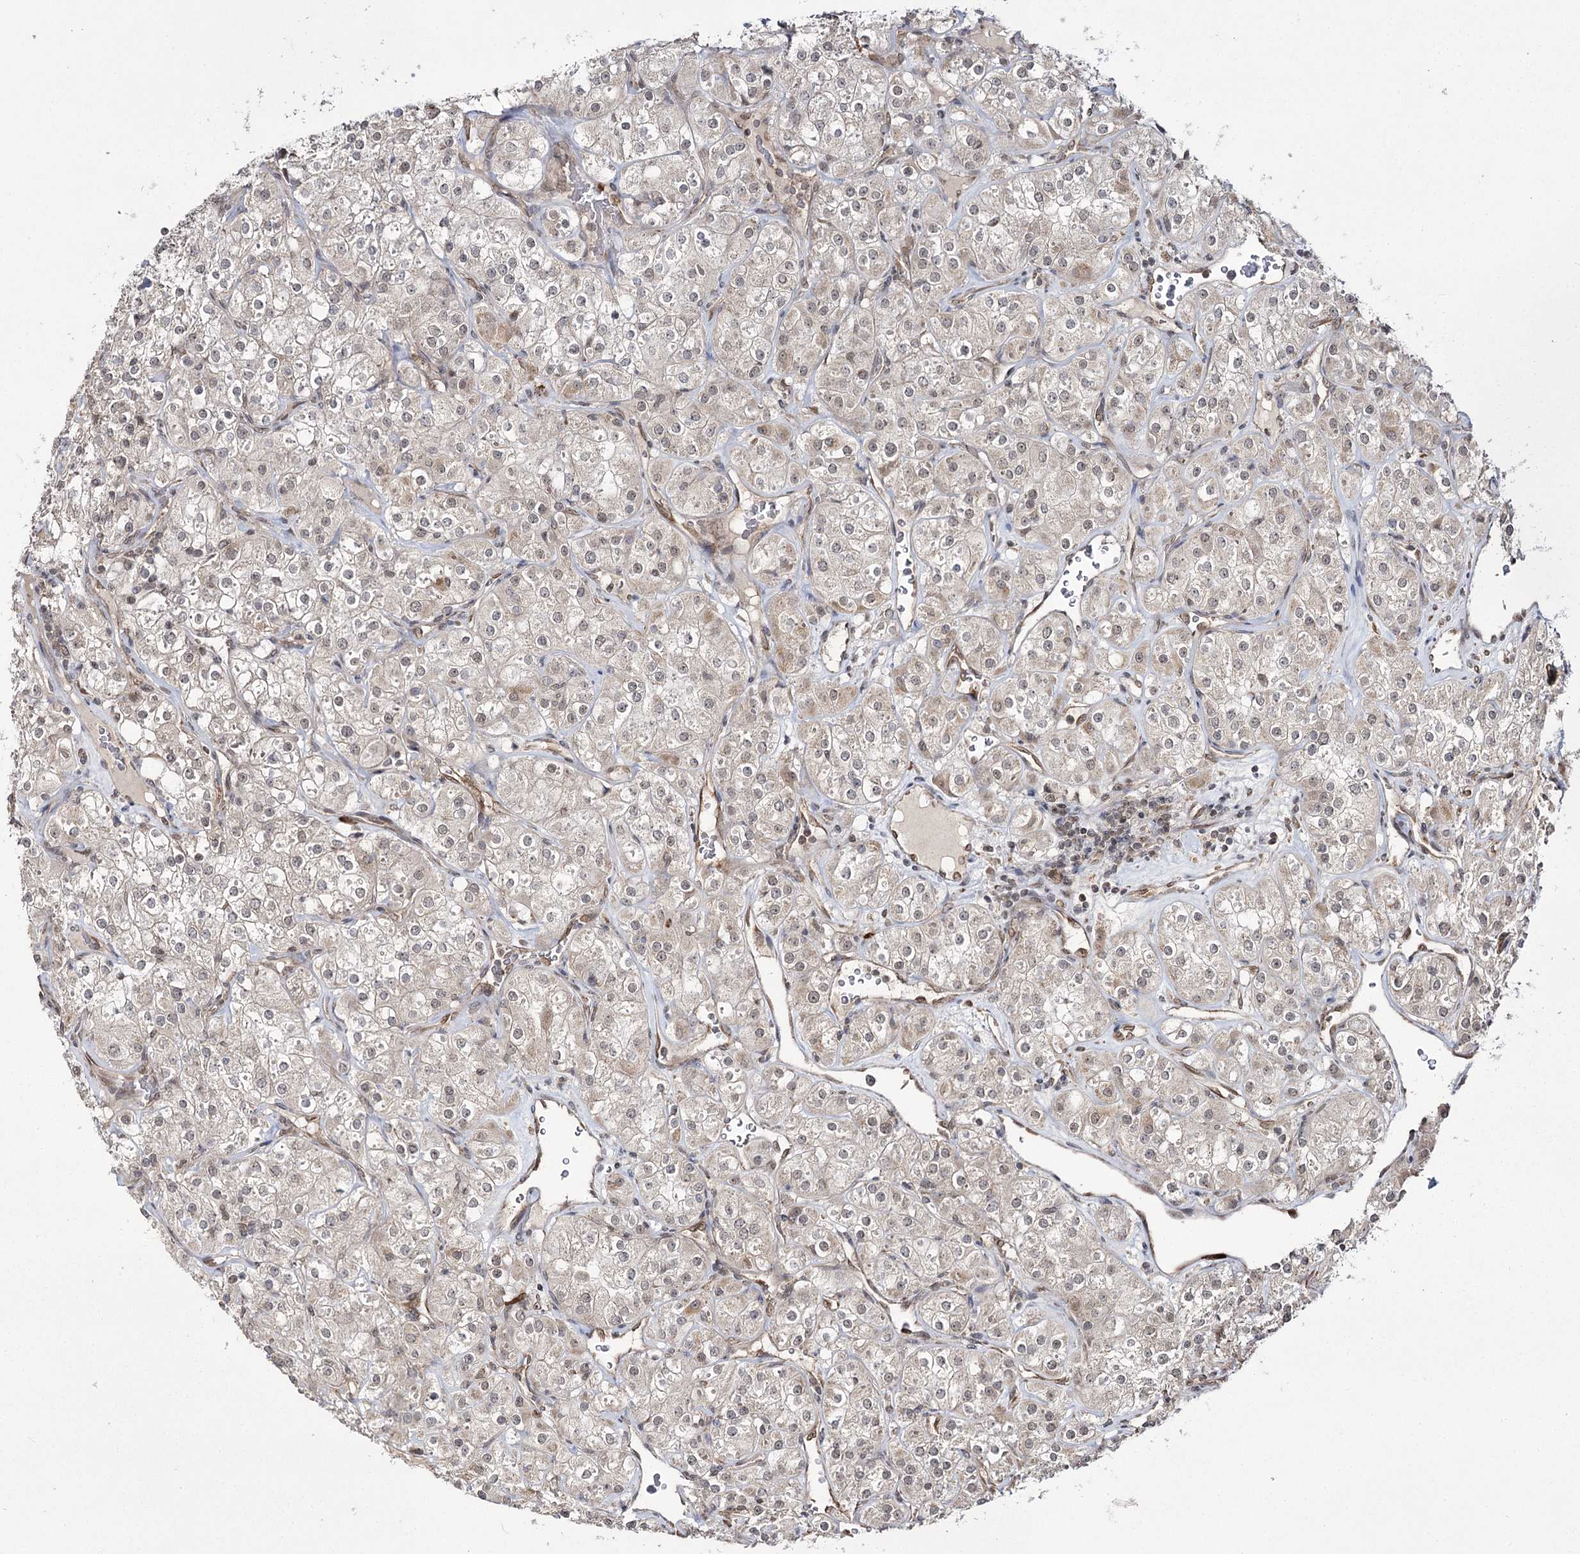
{"staining": {"intensity": "weak", "quantity": "<25%", "location": "nuclear"}, "tissue": "renal cancer", "cell_type": "Tumor cells", "image_type": "cancer", "snomed": [{"axis": "morphology", "description": "Adenocarcinoma, NOS"}, {"axis": "topography", "description": "Kidney"}], "caption": "Immunohistochemical staining of adenocarcinoma (renal) displays no significant positivity in tumor cells.", "gene": "TRNT1", "patient": {"sex": "male", "age": 77}}